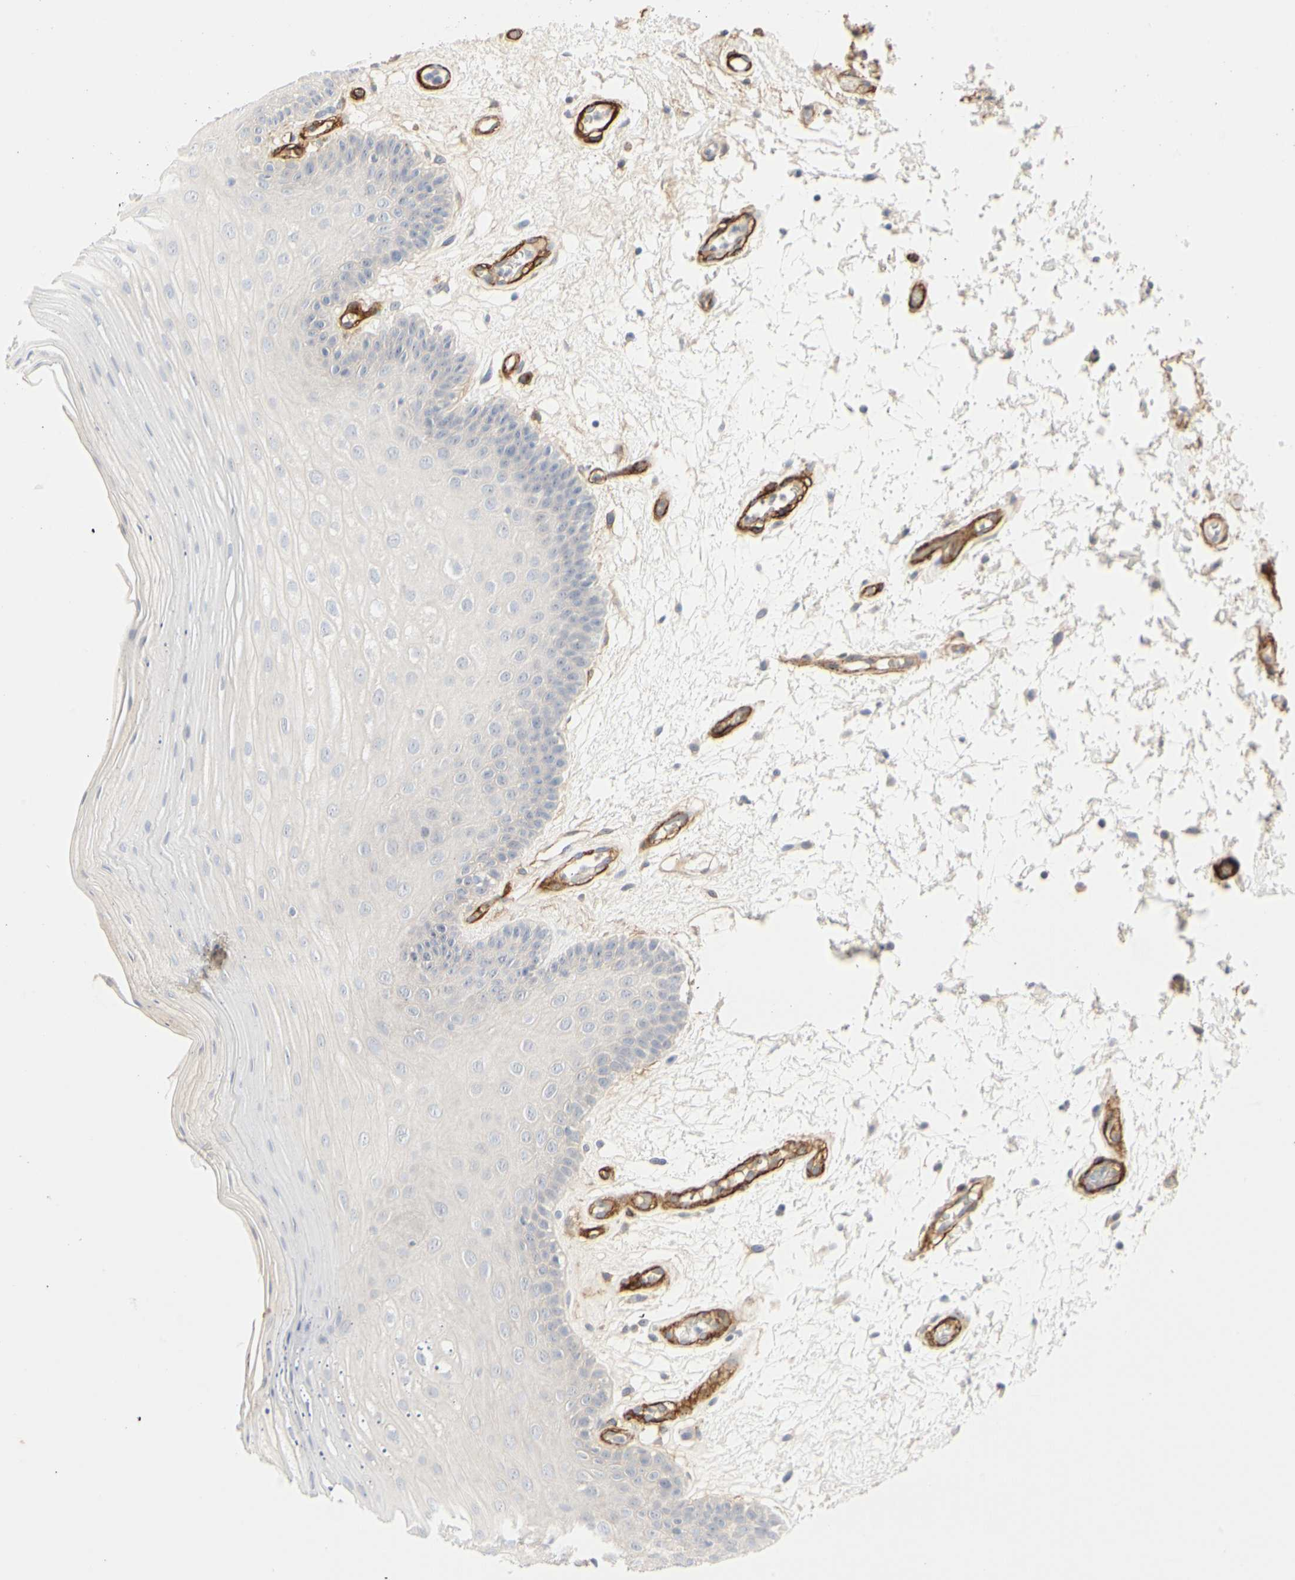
{"staining": {"intensity": "negative", "quantity": "none", "location": "none"}, "tissue": "oral mucosa", "cell_type": "Squamous epithelial cells", "image_type": "normal", "snomed": [{"axis": "morphology", "description": "Normal tissue, NOS"}, {"axis": "morphology", "description": "Squamous cell carcinoma, NOS"}, {"axis": "topography", "description": "Skeletal muscle"}, {"axis": "topography", "description": "Oral tissue"}, {"axis": "topography", "description": "Head-Neck"}], "caption": "The micrograph demonstrates no significant positivity in squamous epithelial cells of oral mucosa.", "gene": "GGT5", "patient": {"sex": "male", "age": 71}}